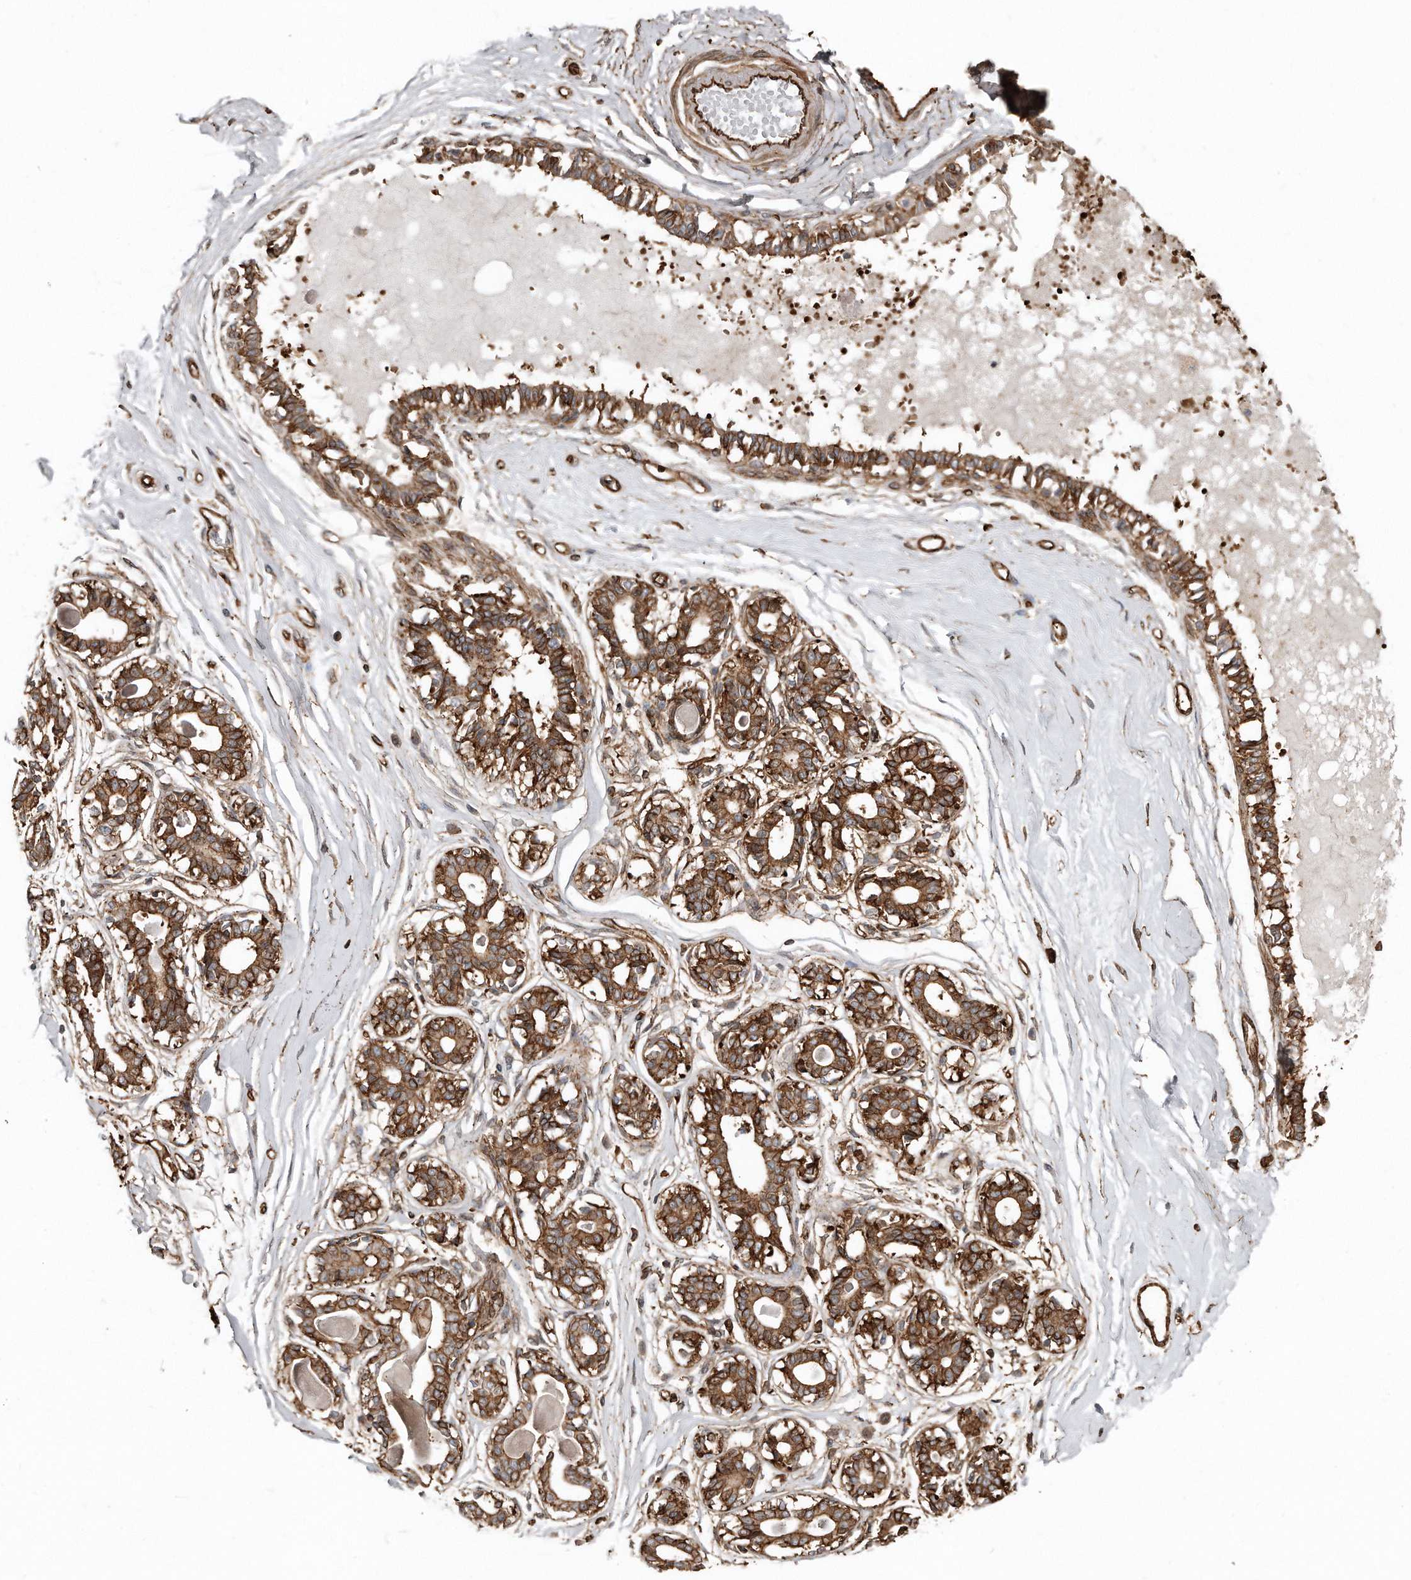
{"staining": {"intensity": "strong", "quantity": "25%-75%", "location": "cytoplasmic/membranous"}, "tissue": "breast", "cell_type": "Adipocytes", "image_type": "normal", "snomed": [{"axis": "morphology", "description": "Normal tissue, NOS"}, {"axis": "topography", "description": "Breast"}], "caption": "Immunohistochemical staining of normal human breast shows high levels of strong cytoplasmic/membranous expression in approximately 25%-75% of adipocytes. (Brightfield microscopy of DAB IHC at high magnification).", "gene": "SNAP47", "patient": {"sex": "female", "age": 45}}